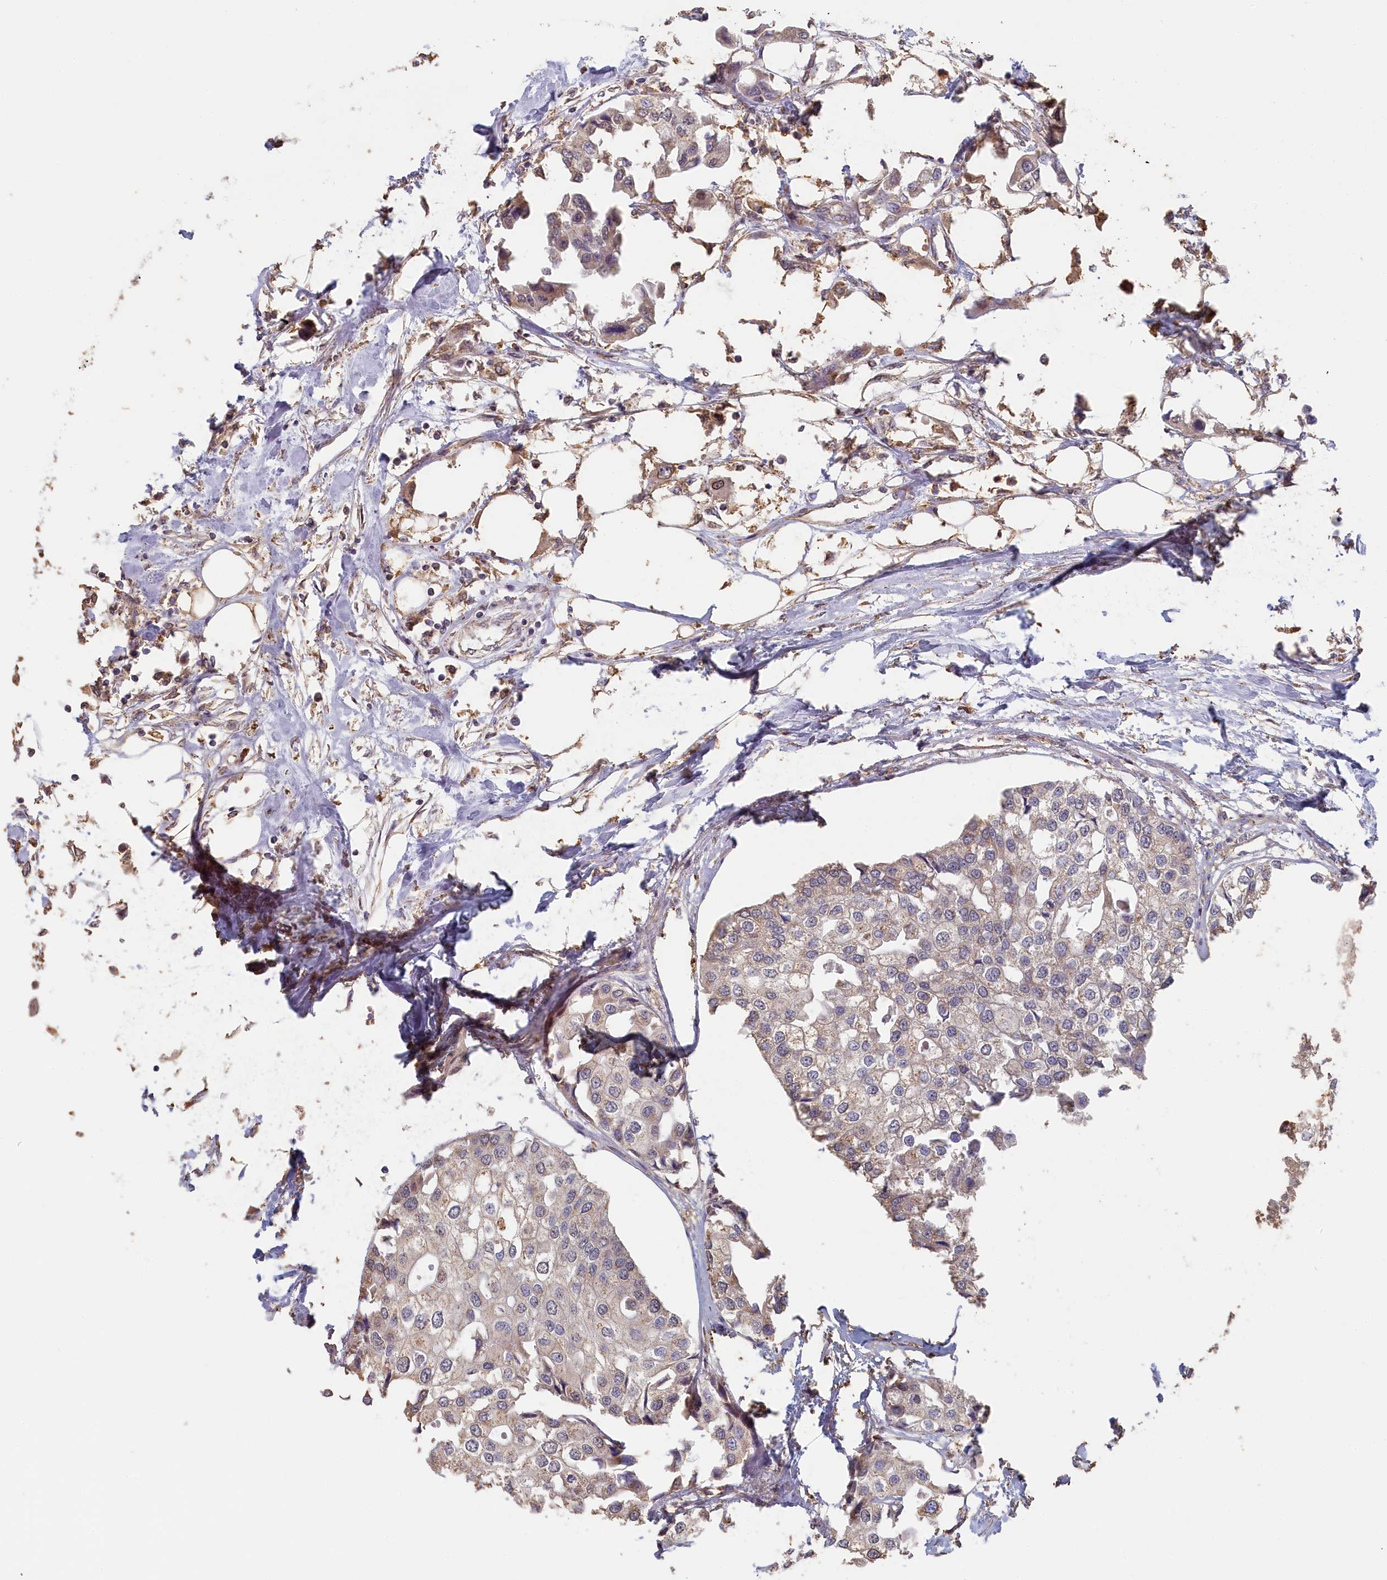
{"staining": {"intensity": "negative", "quantity": "none", "location": "none"}, "tissue": "urothelial cancer", "cell_type": "Tumor cells", "image_type": "cancer", "snomed": [{"axis": "morphology", "description": "Urothelial carcinoma, High grade"}, {"axis": "topography", "description": "Urinary bladder"}], "caption": "Immunohistochemical staining of human urothelial cancer exhibits no significant staining in tumor cells.", "gene": "STX16", "patient": {"sex": "male", "age": 64}}